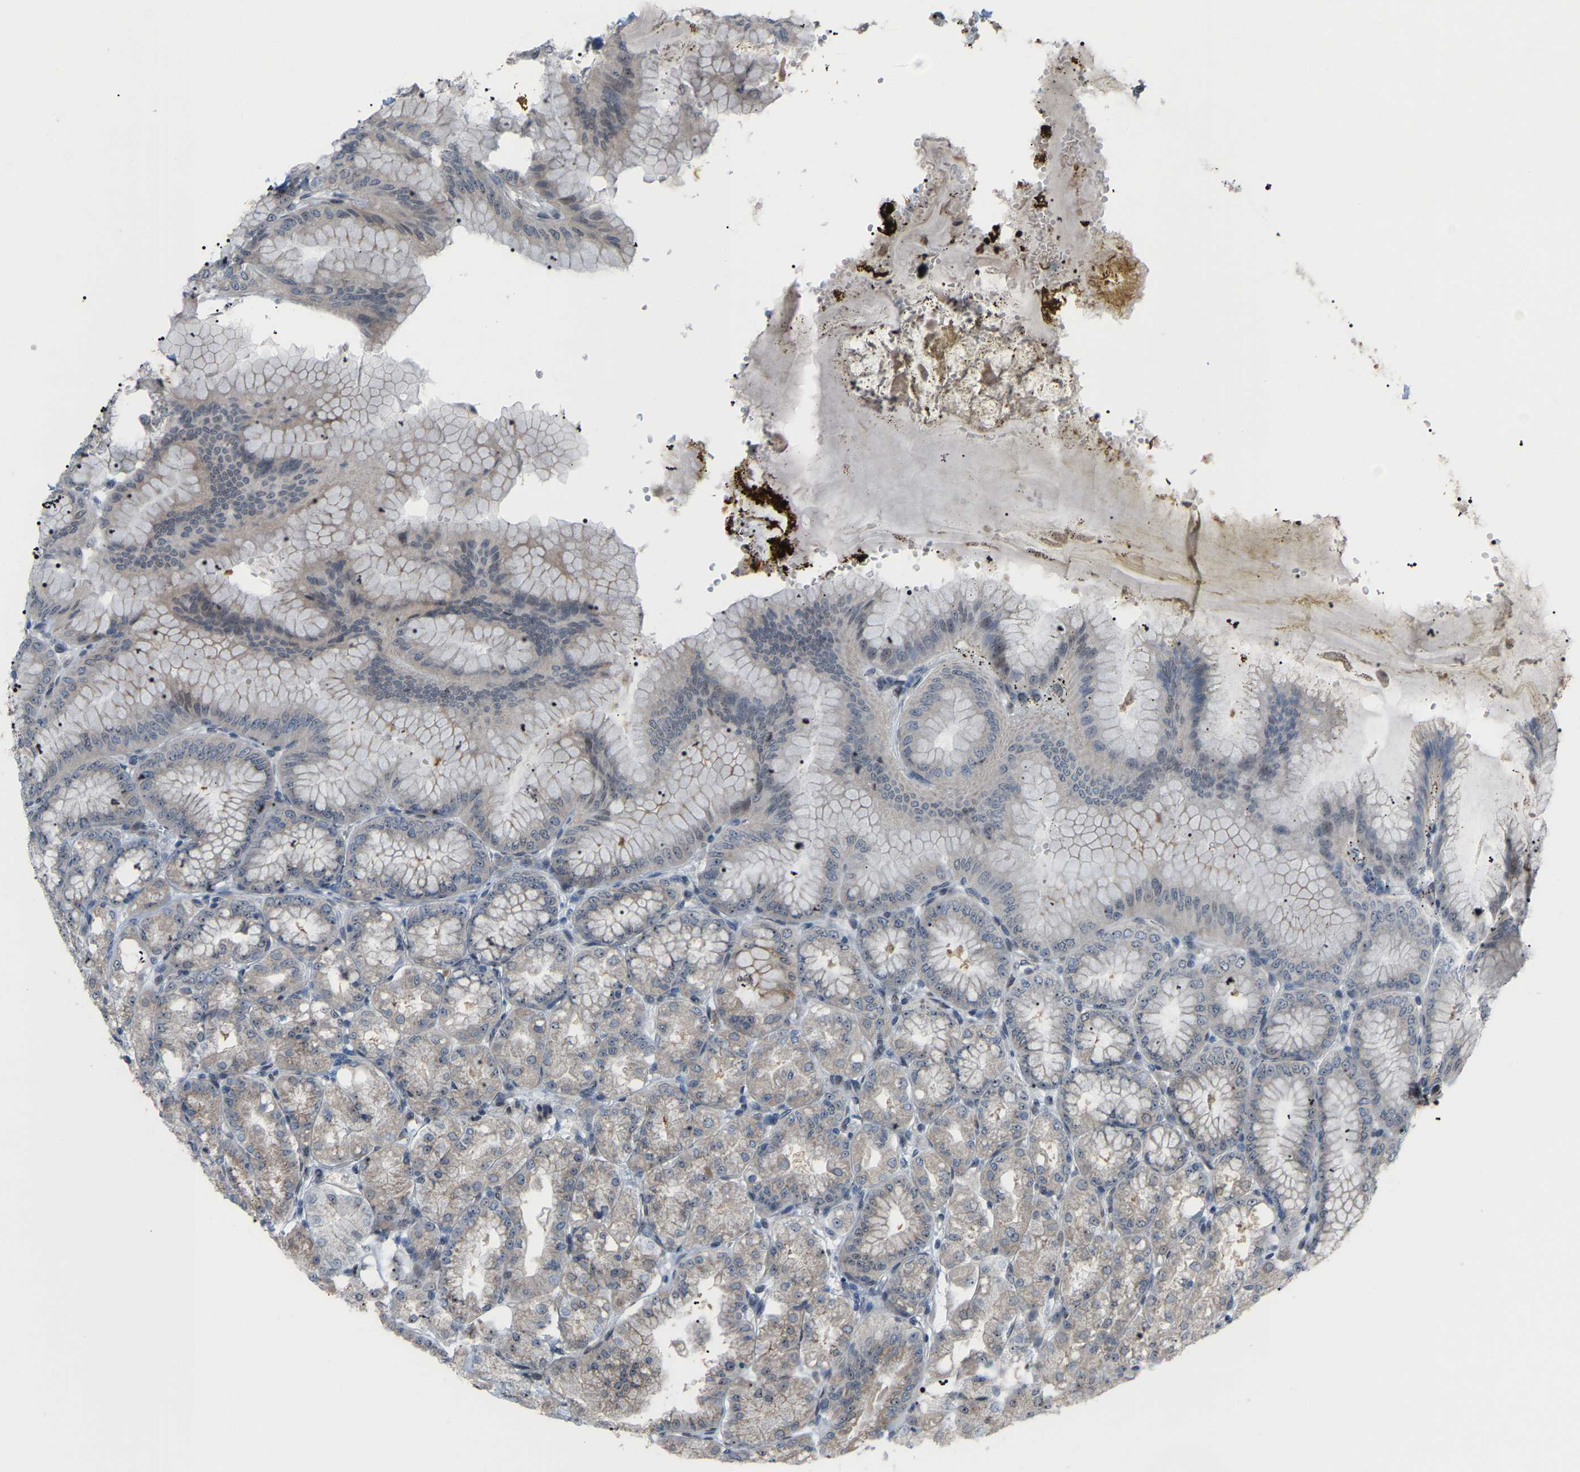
{"staining": {"intensity": "moderate", "quantity": "25%-75%", "location": "cytoplasmic/membranous,nuclear"}, "tissue": "stomach", "cell_type": "Glandular cells", "image_type": "normal", "snomed": [{"axis": "morphology", "description": "Normal tissue, NOS"}, {"axis": "topography", "description": "Stomach, lower"}], "caption": "Moderate cytoplasmic/membranous,nuclear protein positivity is appreciated in about 25%-75% of glandular cells in stomach.", "gene": "CROT", "patient": {"sex": "male", "age": 71}}